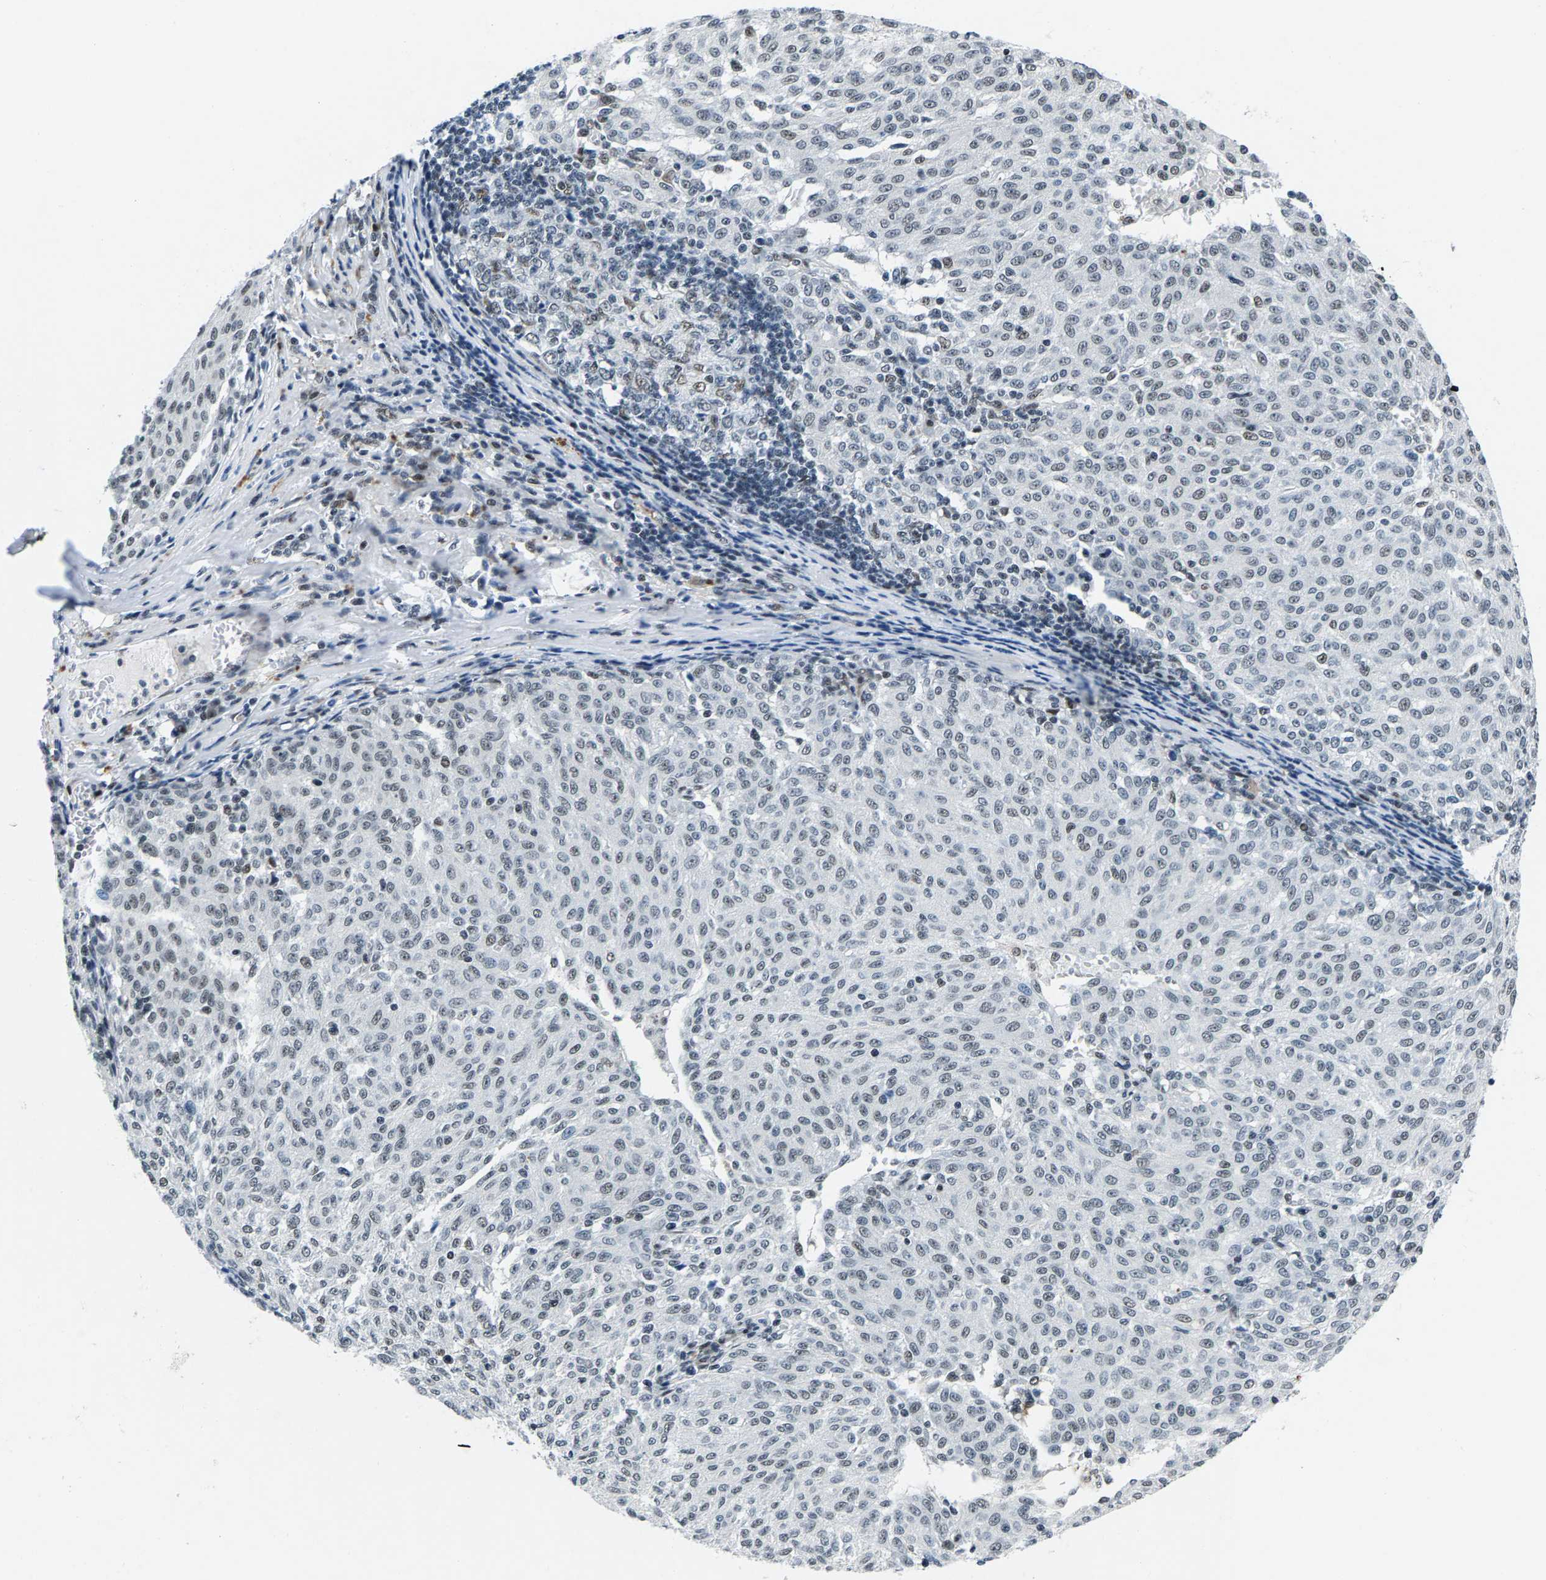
{"staining": {"intensity": "weak", "quantity": "<25%", "location": "nuclear"}, "tissue": "melanoma", "cell_type": "Tumor cells", "image_type": "cancer", "snomed": [{"axis": "morphology", "description": "Malignant melanoma, NOS"}, {"axis": "topography", "description": "Skin"}], "caption": "Melanoma was stained to show a protein in brown. There is no significant expression in tumor cells.", "gene": "ATF2", "patient": {"sex": "female", "age": 72}}